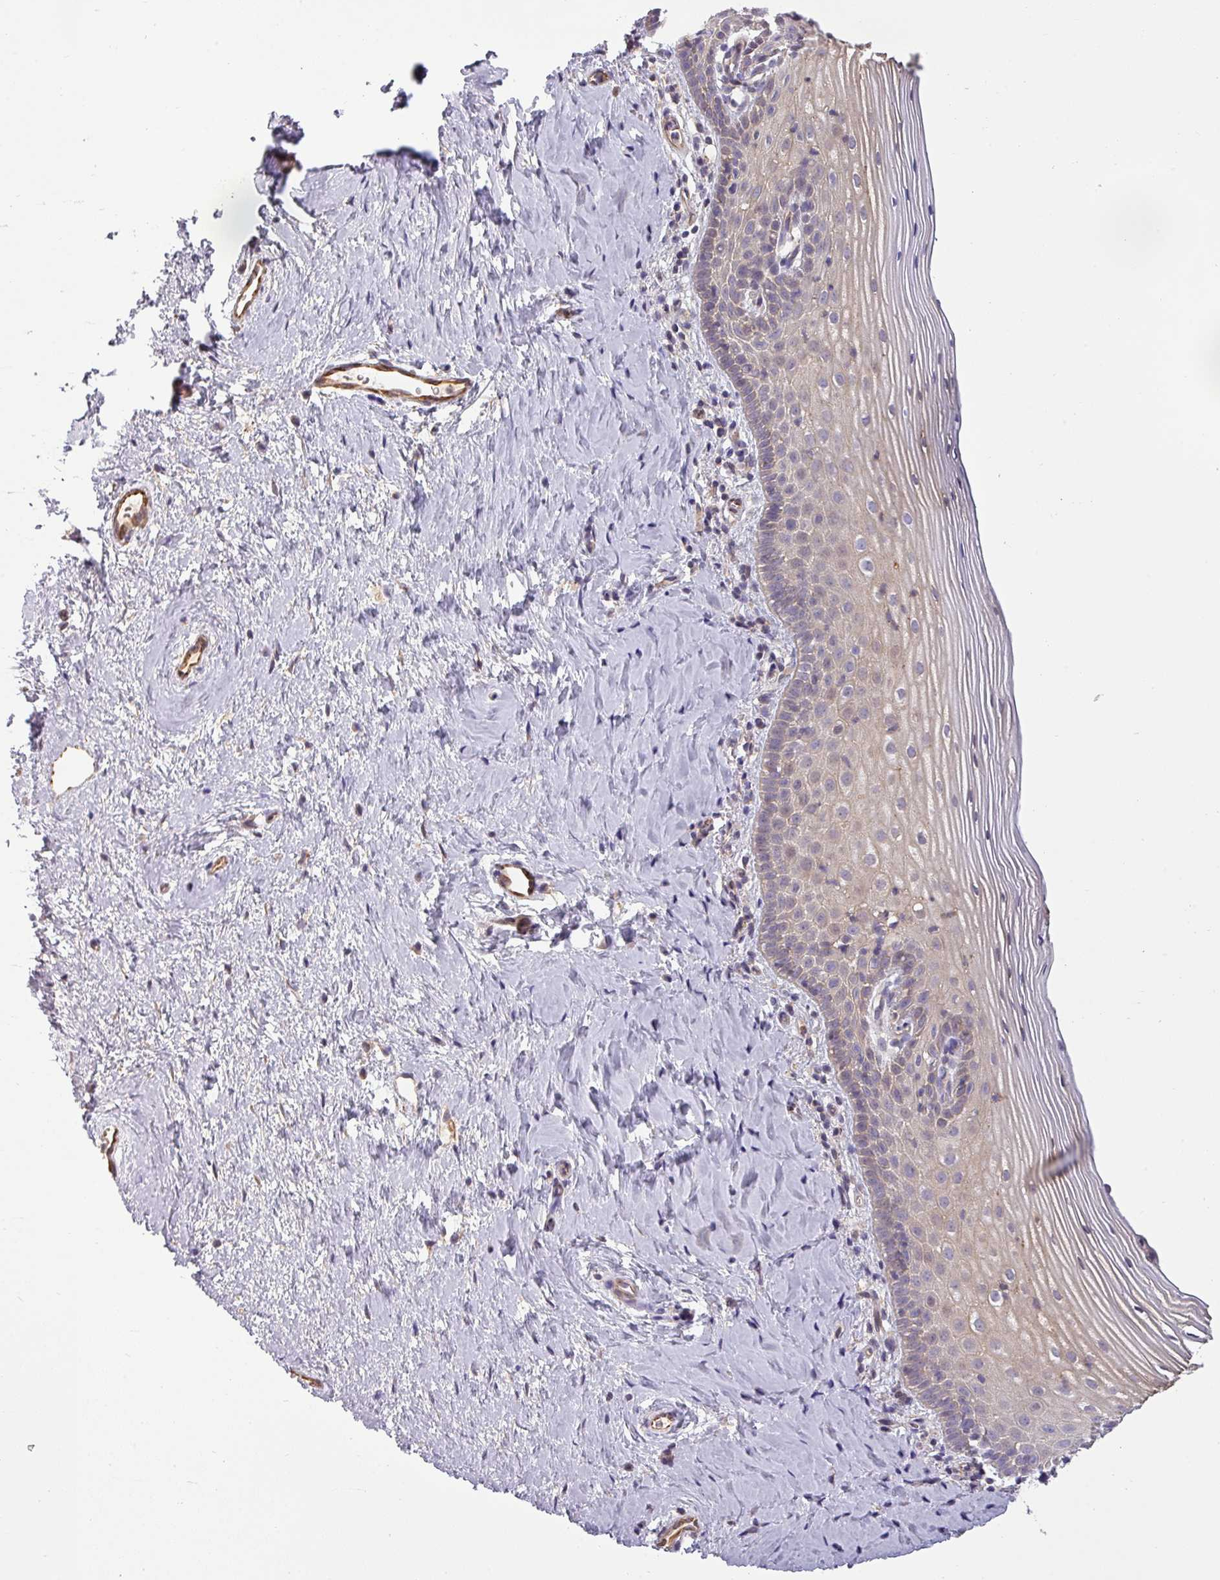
{"staining": {"intensity": "weak", "quantity": "25%-75%", "location": "cytoplasmic/membranous"}, "tissue": "cervix", "cell_type": "Glandular cells", "image_type": "normal", "snomed": [{"axis": "morphology", "description": "Normal tissue, NOS"}, {"axis": "topography", "description": "Cervix"}], "caption": "High-magnification brightfield microscopy of normal cervix stained with DAB (brown) and counterstained with hematoxylin (blue). glandular cells exhibit weak cytoplasmic/membranous staining is present in approximately25%-75% of cells. (Brightfield microscopy of DAB IHC at high magnification).", "gene": "ZNF835", "patient": {"sex": "female", "age": 44}}